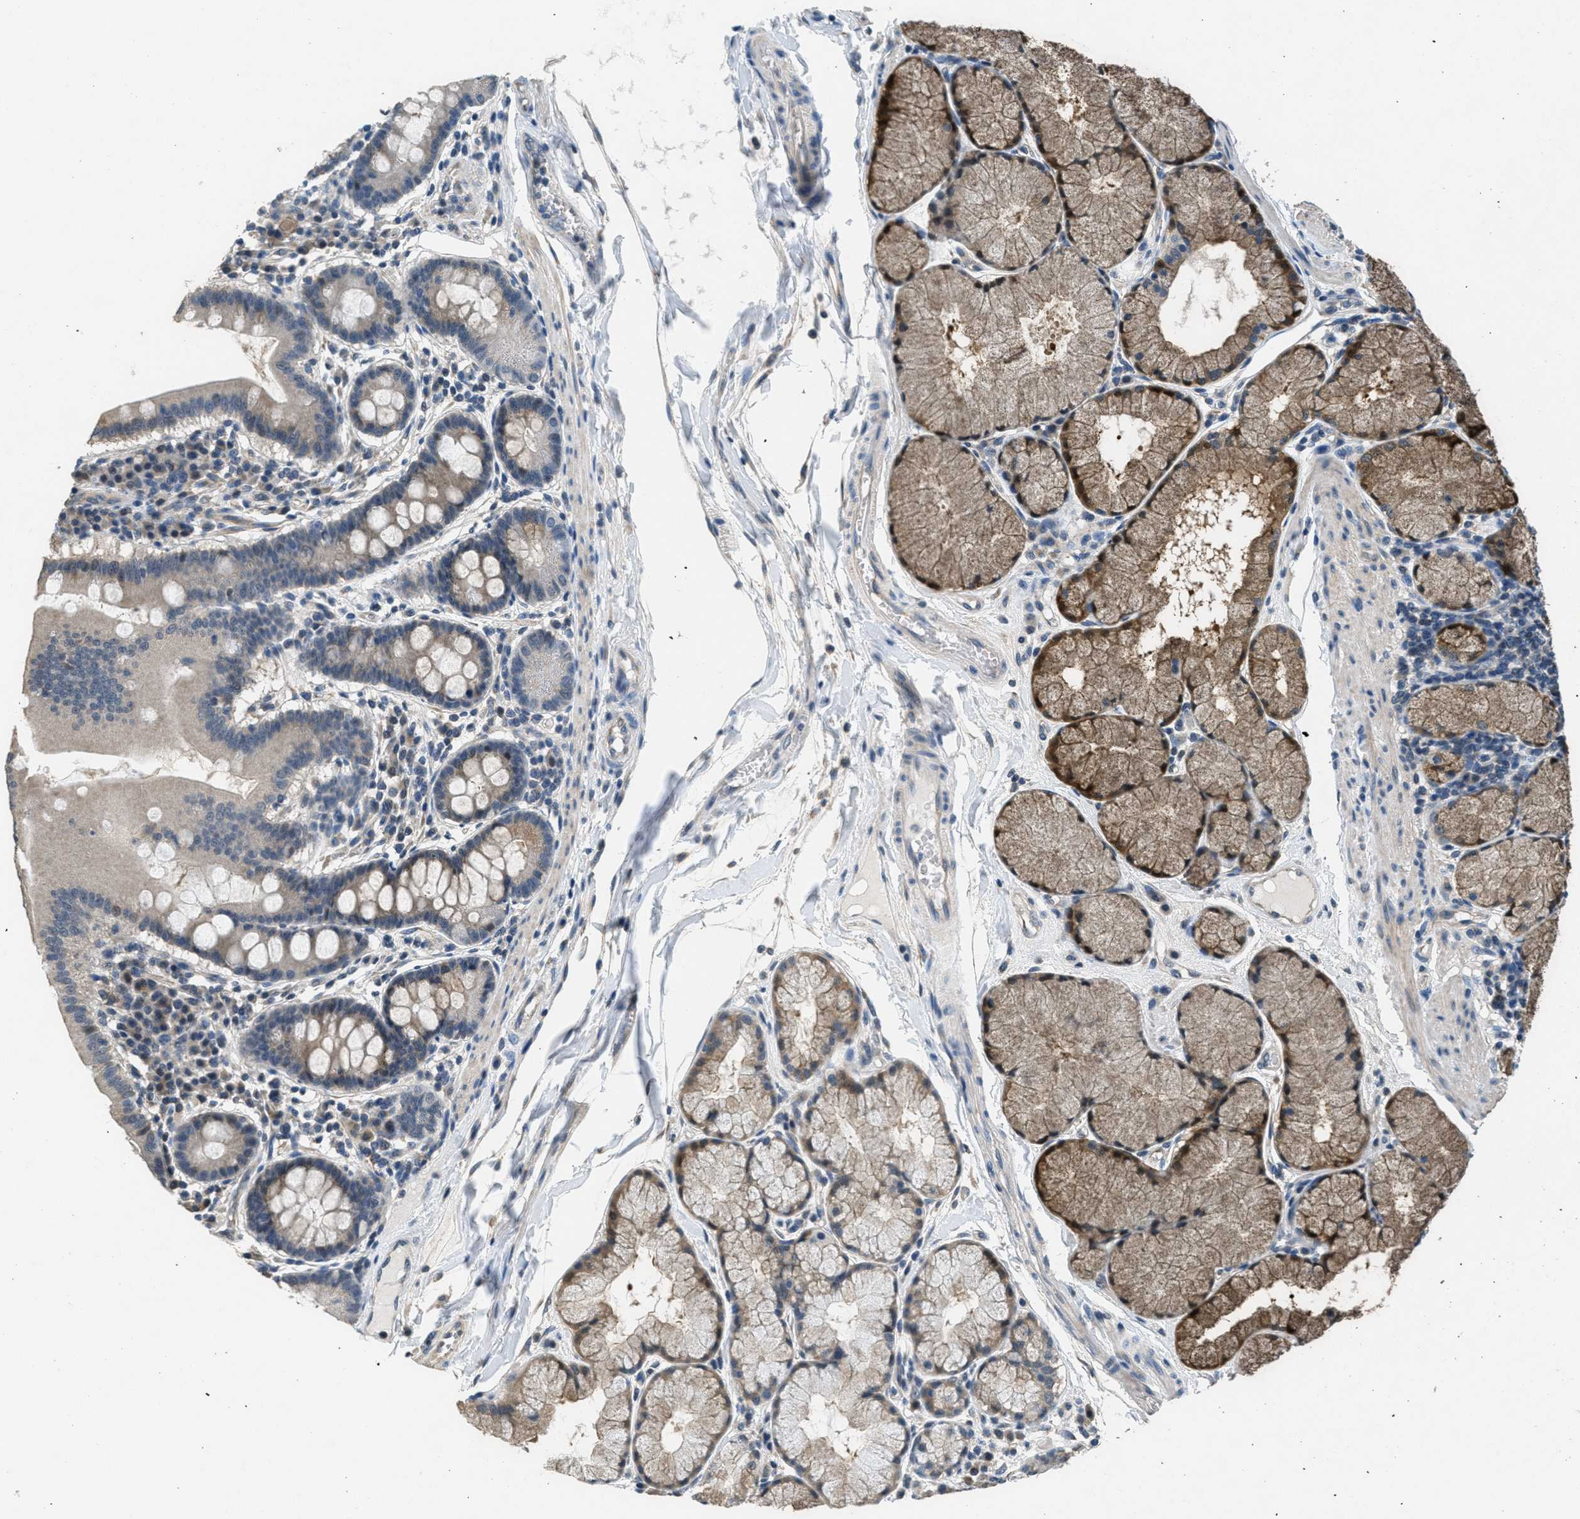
{"staining": {"intensity": "weak", "quantity": ">75%", "location": "cytoplasmic/membranous"}, "tissue": "duodenum", "cell_type": "Glandular cells", "image_type": "normal", "snomed": [{"axis": "morphology", "description": "Normal tissue, NOS"}, {"axis": "topography", "description": "Duodenum"}], "caption": "Normal duodenum exhibits weak cytoplasmic/membranous expression in approximately >75% of glandular cells, visualized by immunohistochemistry. (DAB = brown stain, brightfield microscopy at high magnification).", "gene": "NAT1", "patient": {"sex": "male", "age": 50}}